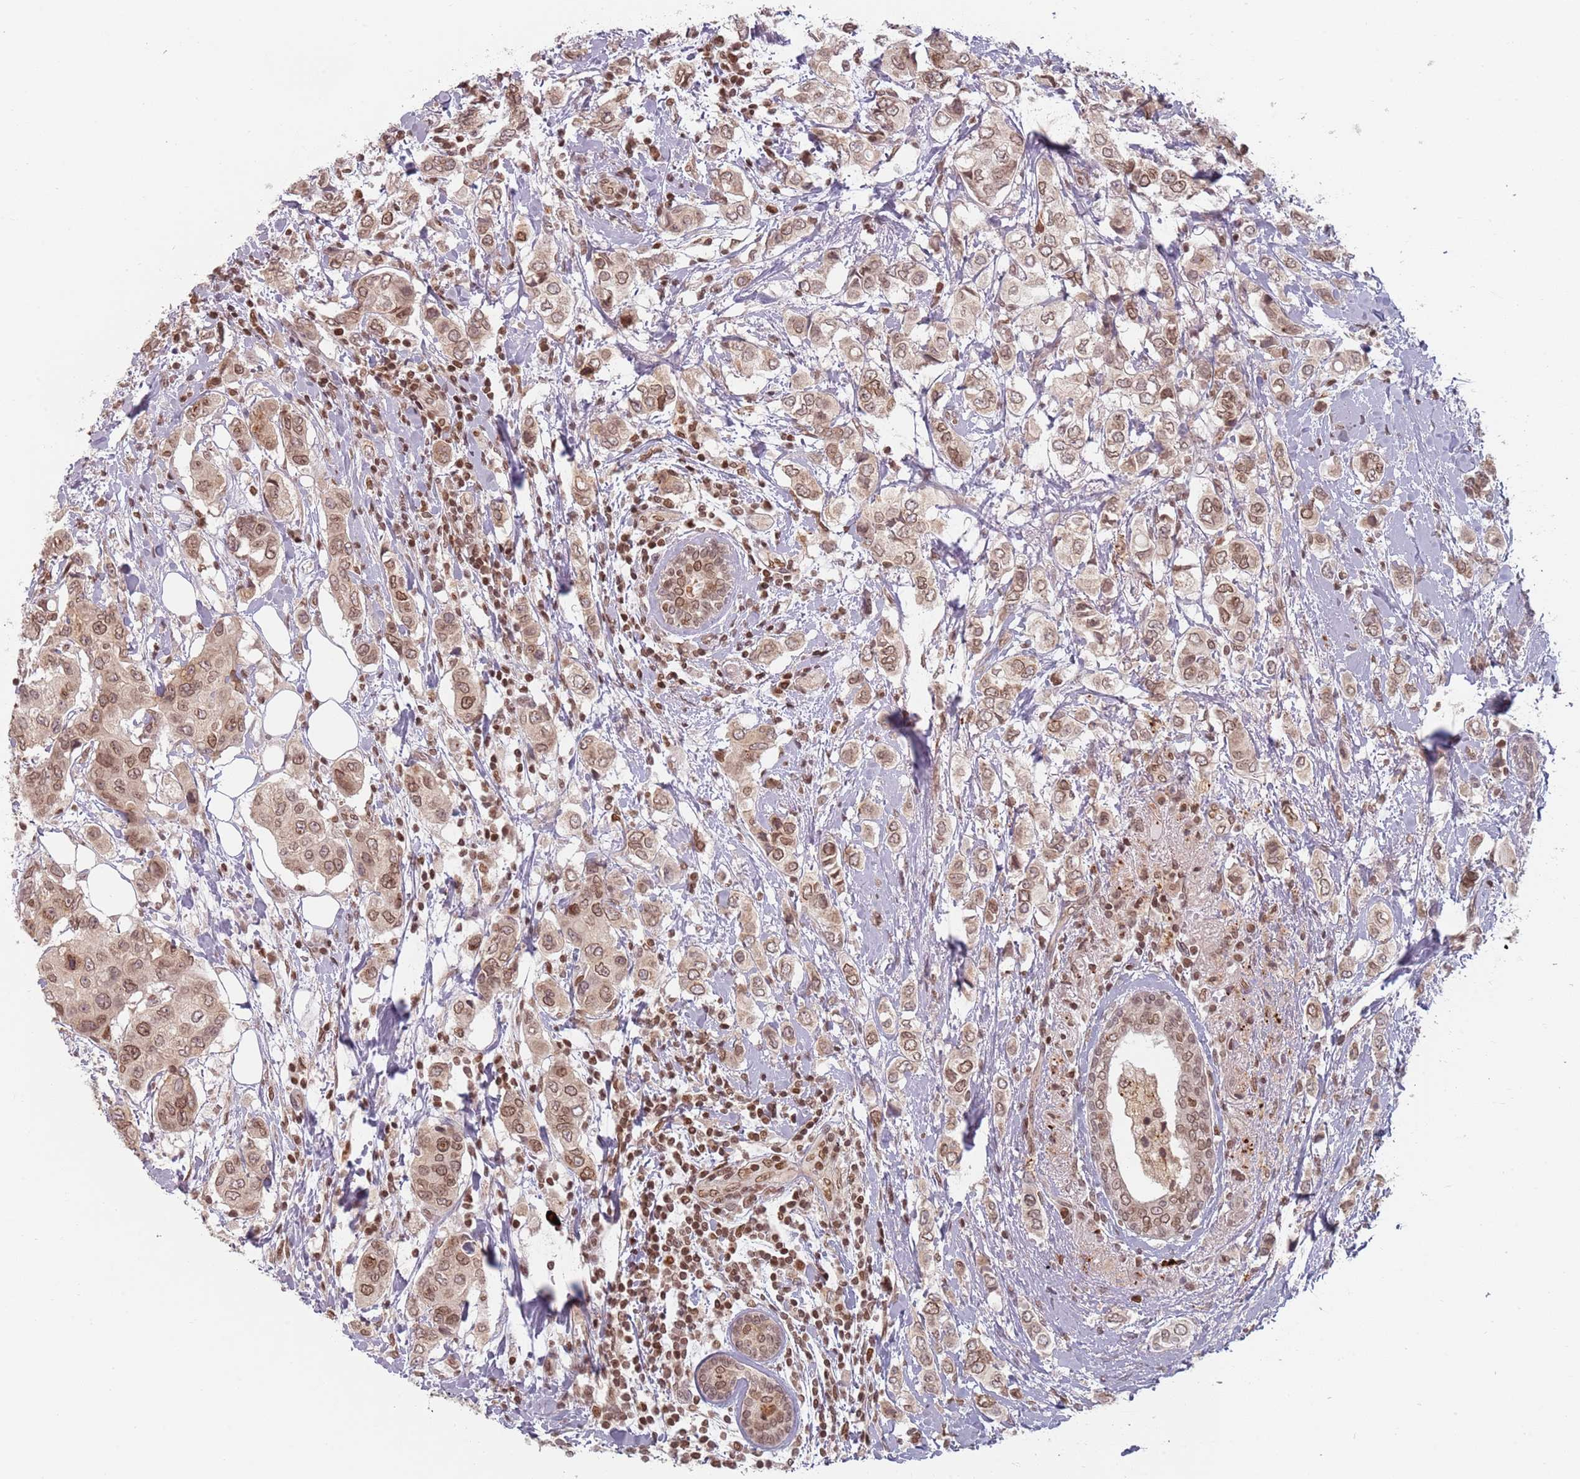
{"staining": {"intensity": "moderate", "quantity": ">75%", "location": "cytoplasmic/membranous,nuclear"}, "tissue": "breast cancer", "cell_type": "Tumor cells", "image_type": "cancer", "snomed": [{"axis": "morphology", "description": "Lobular carcinoma"}, {"axis": "topography", "description": "Breast"}], "caption": "Immunohistochemical staining of lobular carcinoma (breast) exhibits medium levels of moderate cytoplasmic/membranous and nuclear protein expression in approximately >75% of tumor cells.", "gene": "NUP50", "patient": {"sex": "female", "age": 51}}